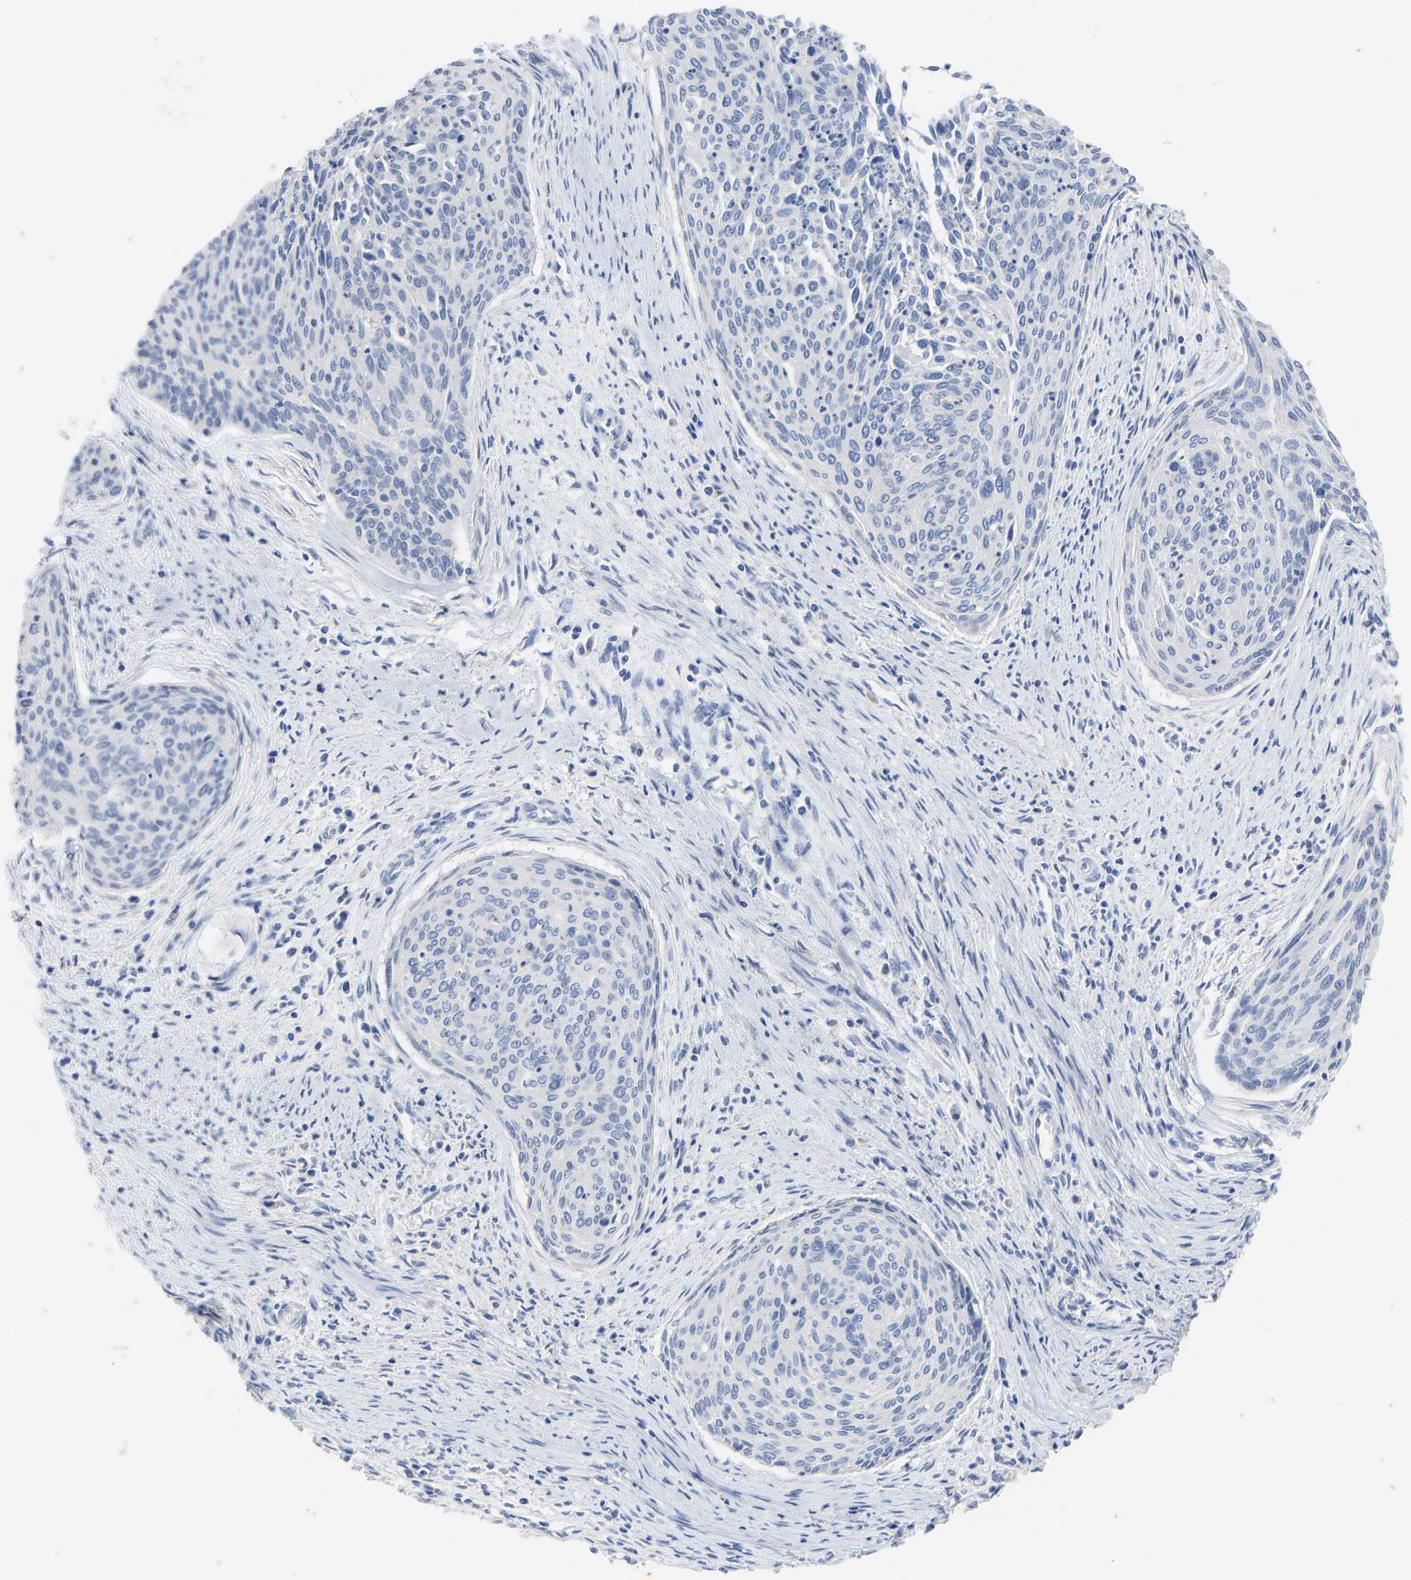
{"staining": {"intensity": "negative", "quantity": "none", "location": "none"}, "tissue": "cervical cancer", "cell_type": "Tumor cells", "image_type": "cancer", "snomed": [{"axis": "morphology", "description": "Squamous cell carcinoma, NOS"}, {"axis": "topography", "description": "Cervix"}], "caption": "The micrograph shows no significant positivity in tumor cells of cervical cancer (squamous cell carcinoma).", "gene": "OLIG2", "patient": {"sex": "female", "age": 55}}